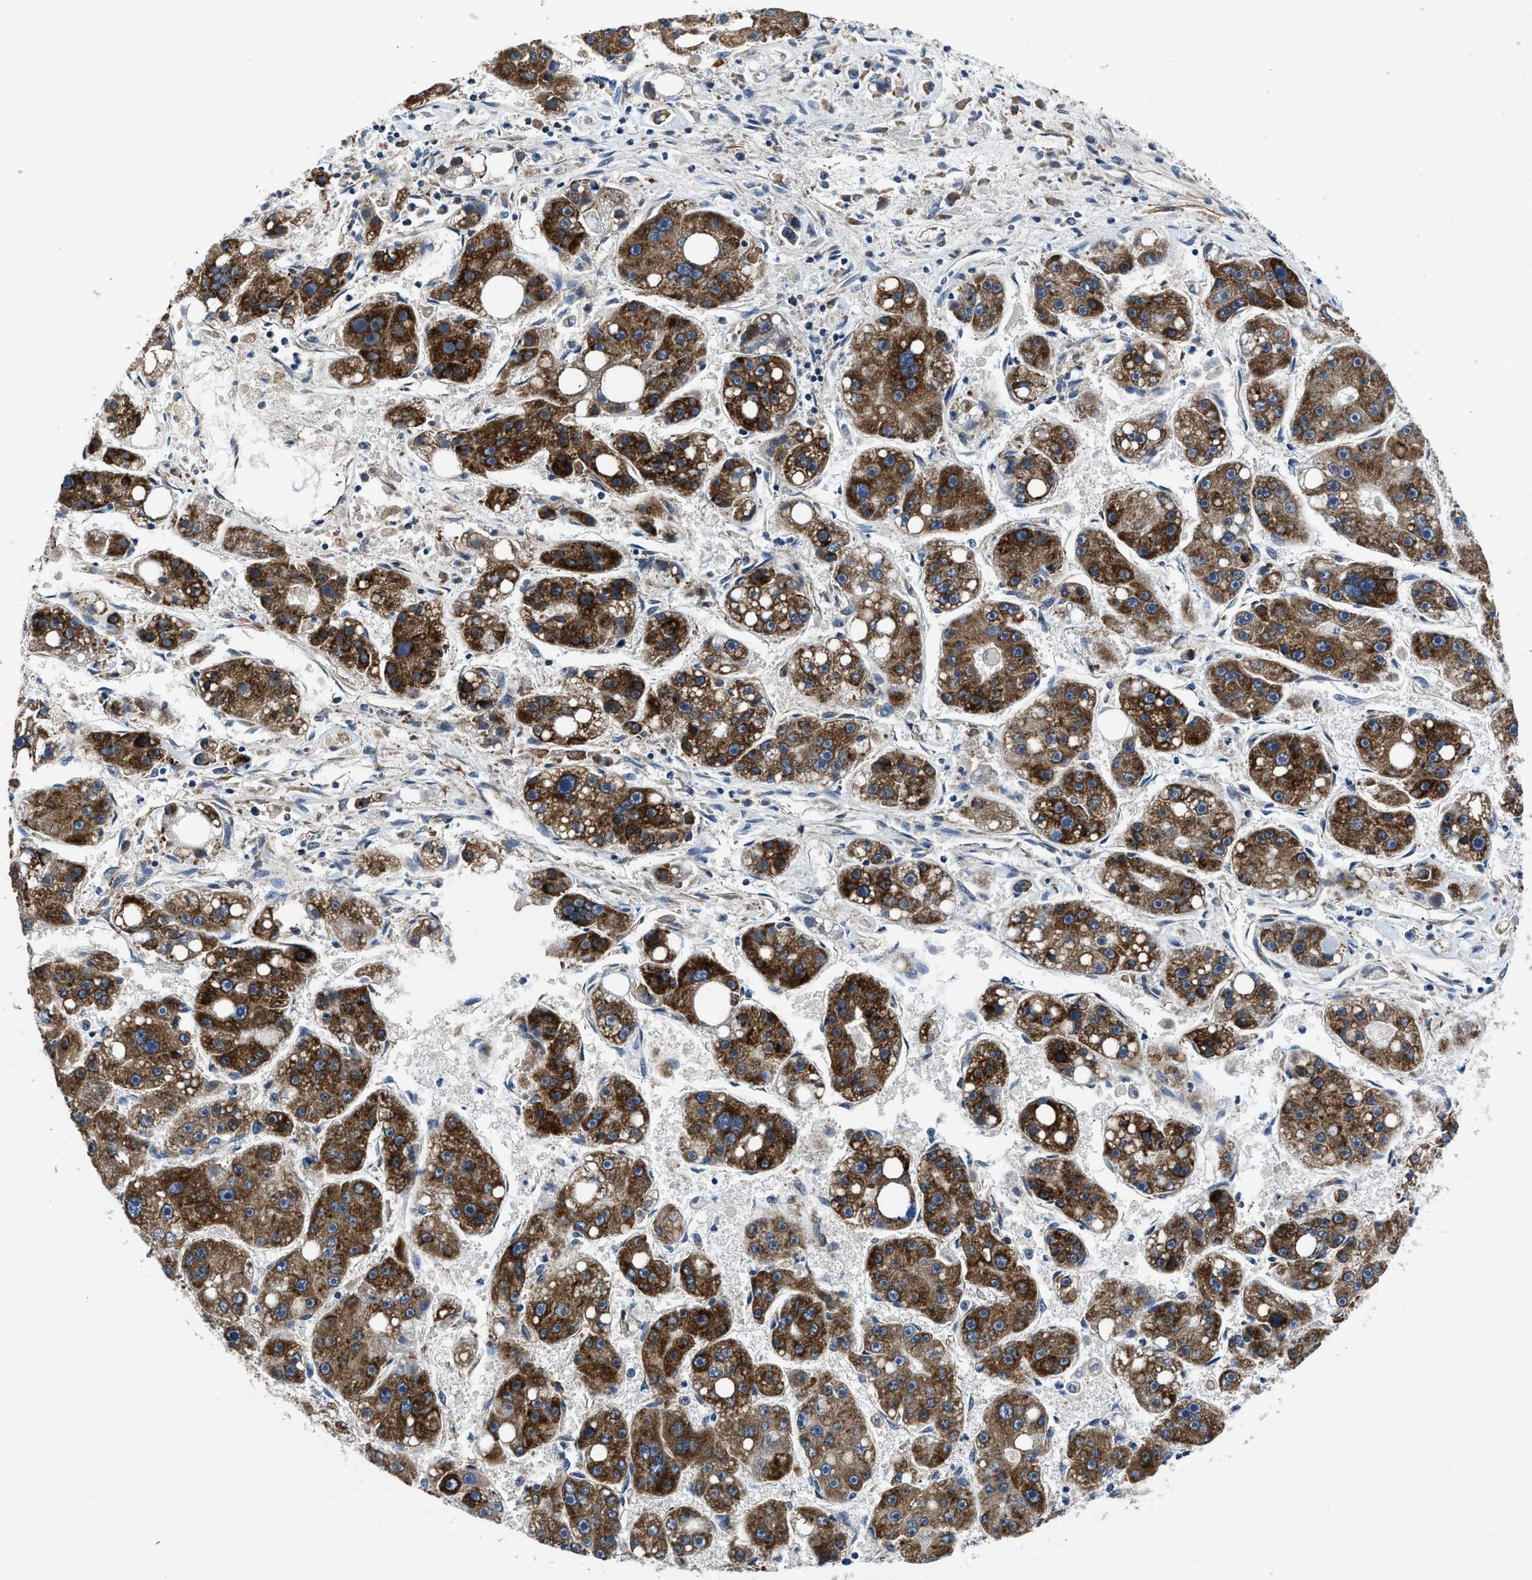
{"staining": {"intensity": "strong", "quantity": ">75%", "location": "cytoplasmic/membranous"}, "tissue": "liver cancer", "cell_type": "Tumor cells", "image_type": "cancer", "snomed": [{"axis": "morphology", "description": "Carcinoma, Hepatocellular, NOS"}, {"axis": "topography", "description": "Liver"}], "caption": "A high-resolution photomicrograph shows immunohistochemistry (IHC) staining of liver hepatocellular carcinoma, which reveals strong cytoplasmic/membranous positivity in about >75% of tumor cells. (brown staining indicates protein expression, while blue staining denotes nuclei).", "gene": "PA2G4", "patient": {"sex": "female", "age": 61}}